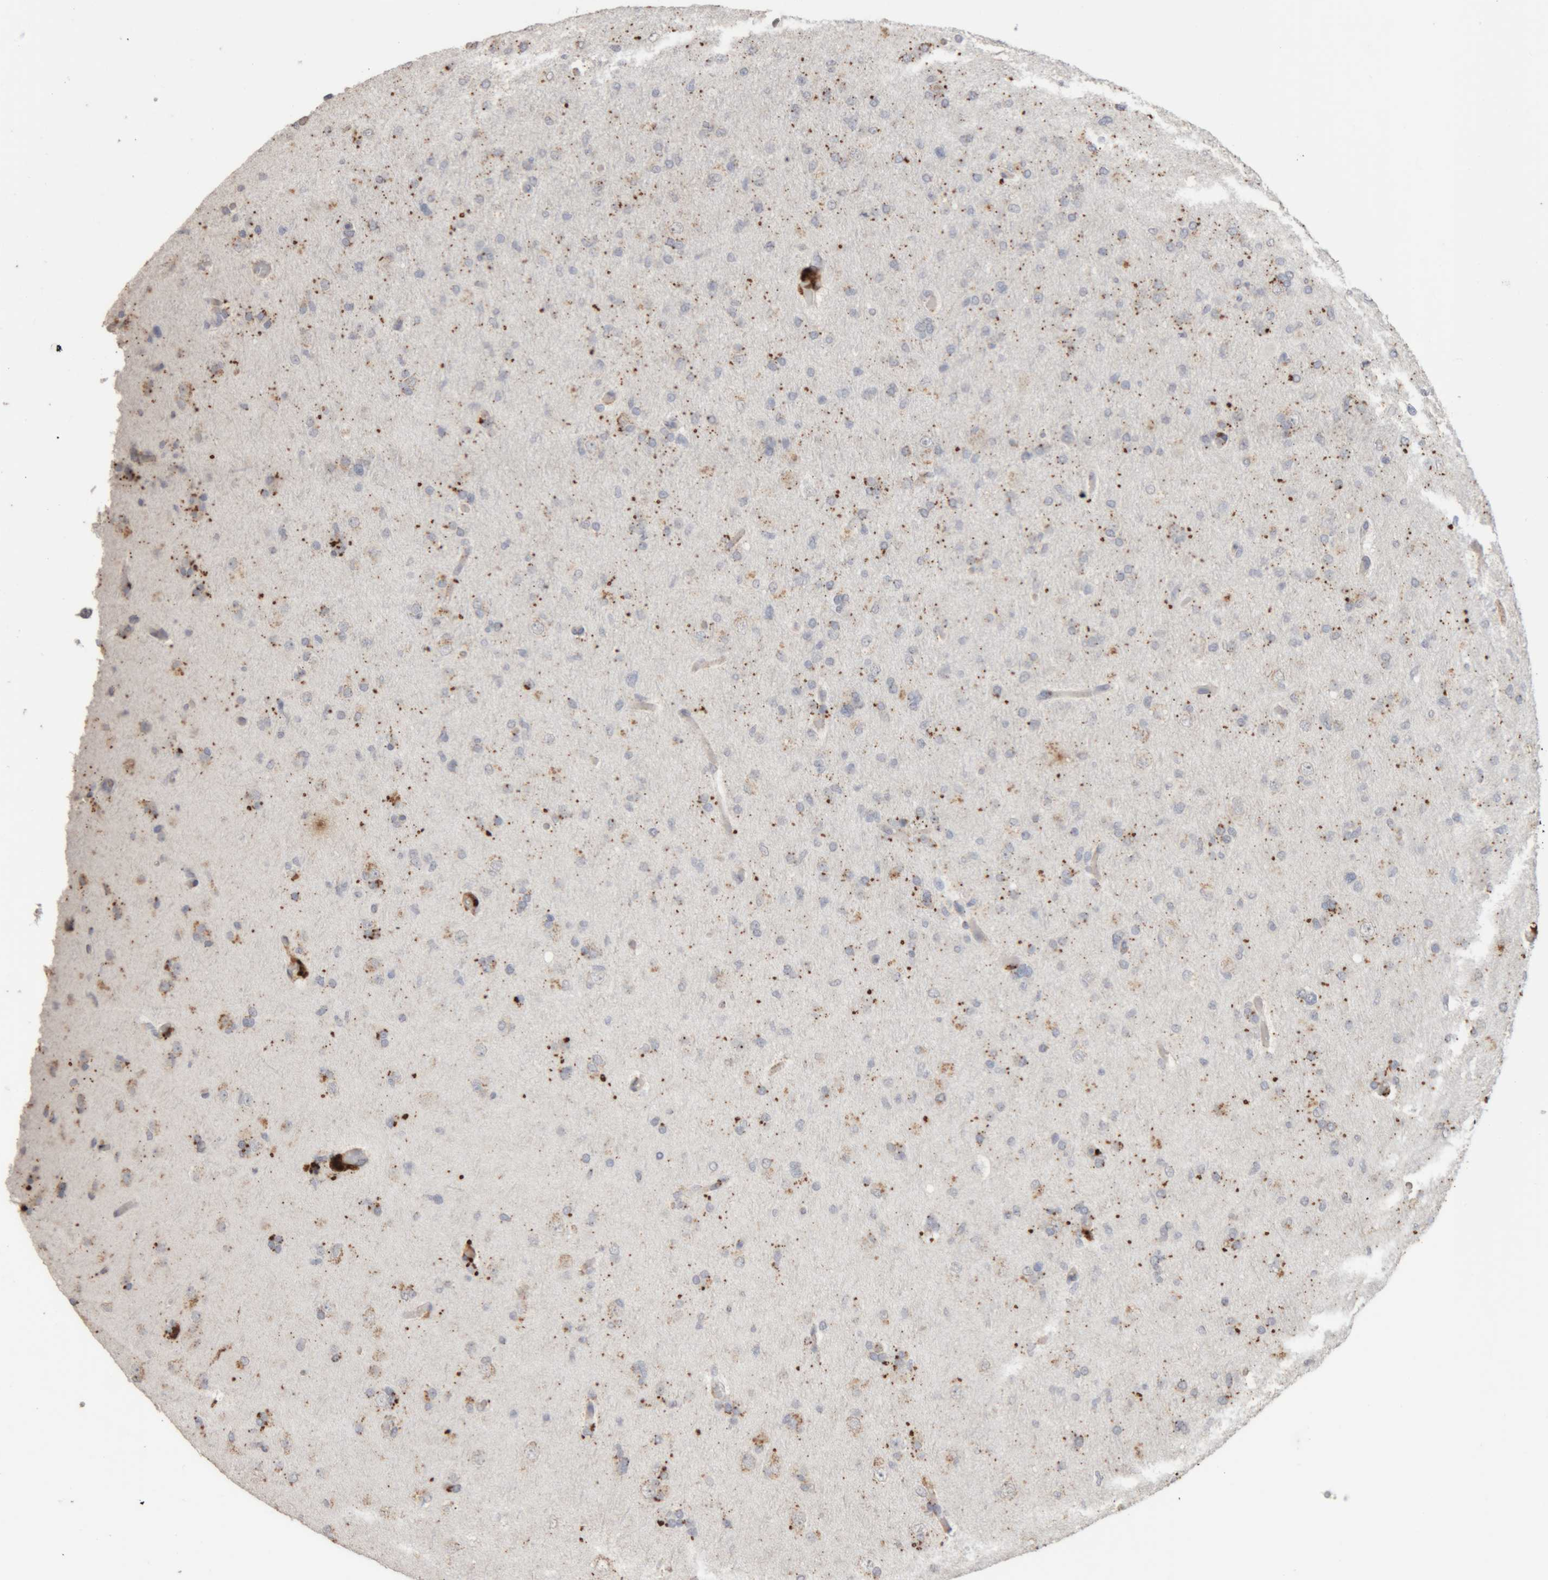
{"staining": {"intensity": "moderate", "quantity": "25%-75%", "location": "cytoplasmic/membranous"}, "tissue": "glioma", "cell_type": "Tumor cells", "image_type": "cancer", "snomed": [{"axis": "morphology", "description": "Glioma, malignant, High grade"}, {"axis": "topography", "description": "Cerebral cortex"}], "caption": "The immunohistochemical stain shows moderate cytoplasmic/membranous positivity in tumor cells of malignant glioma (high-grade) tissue.", "gene": "ARSA", "patient": {"sex": "female", "age": 36}}